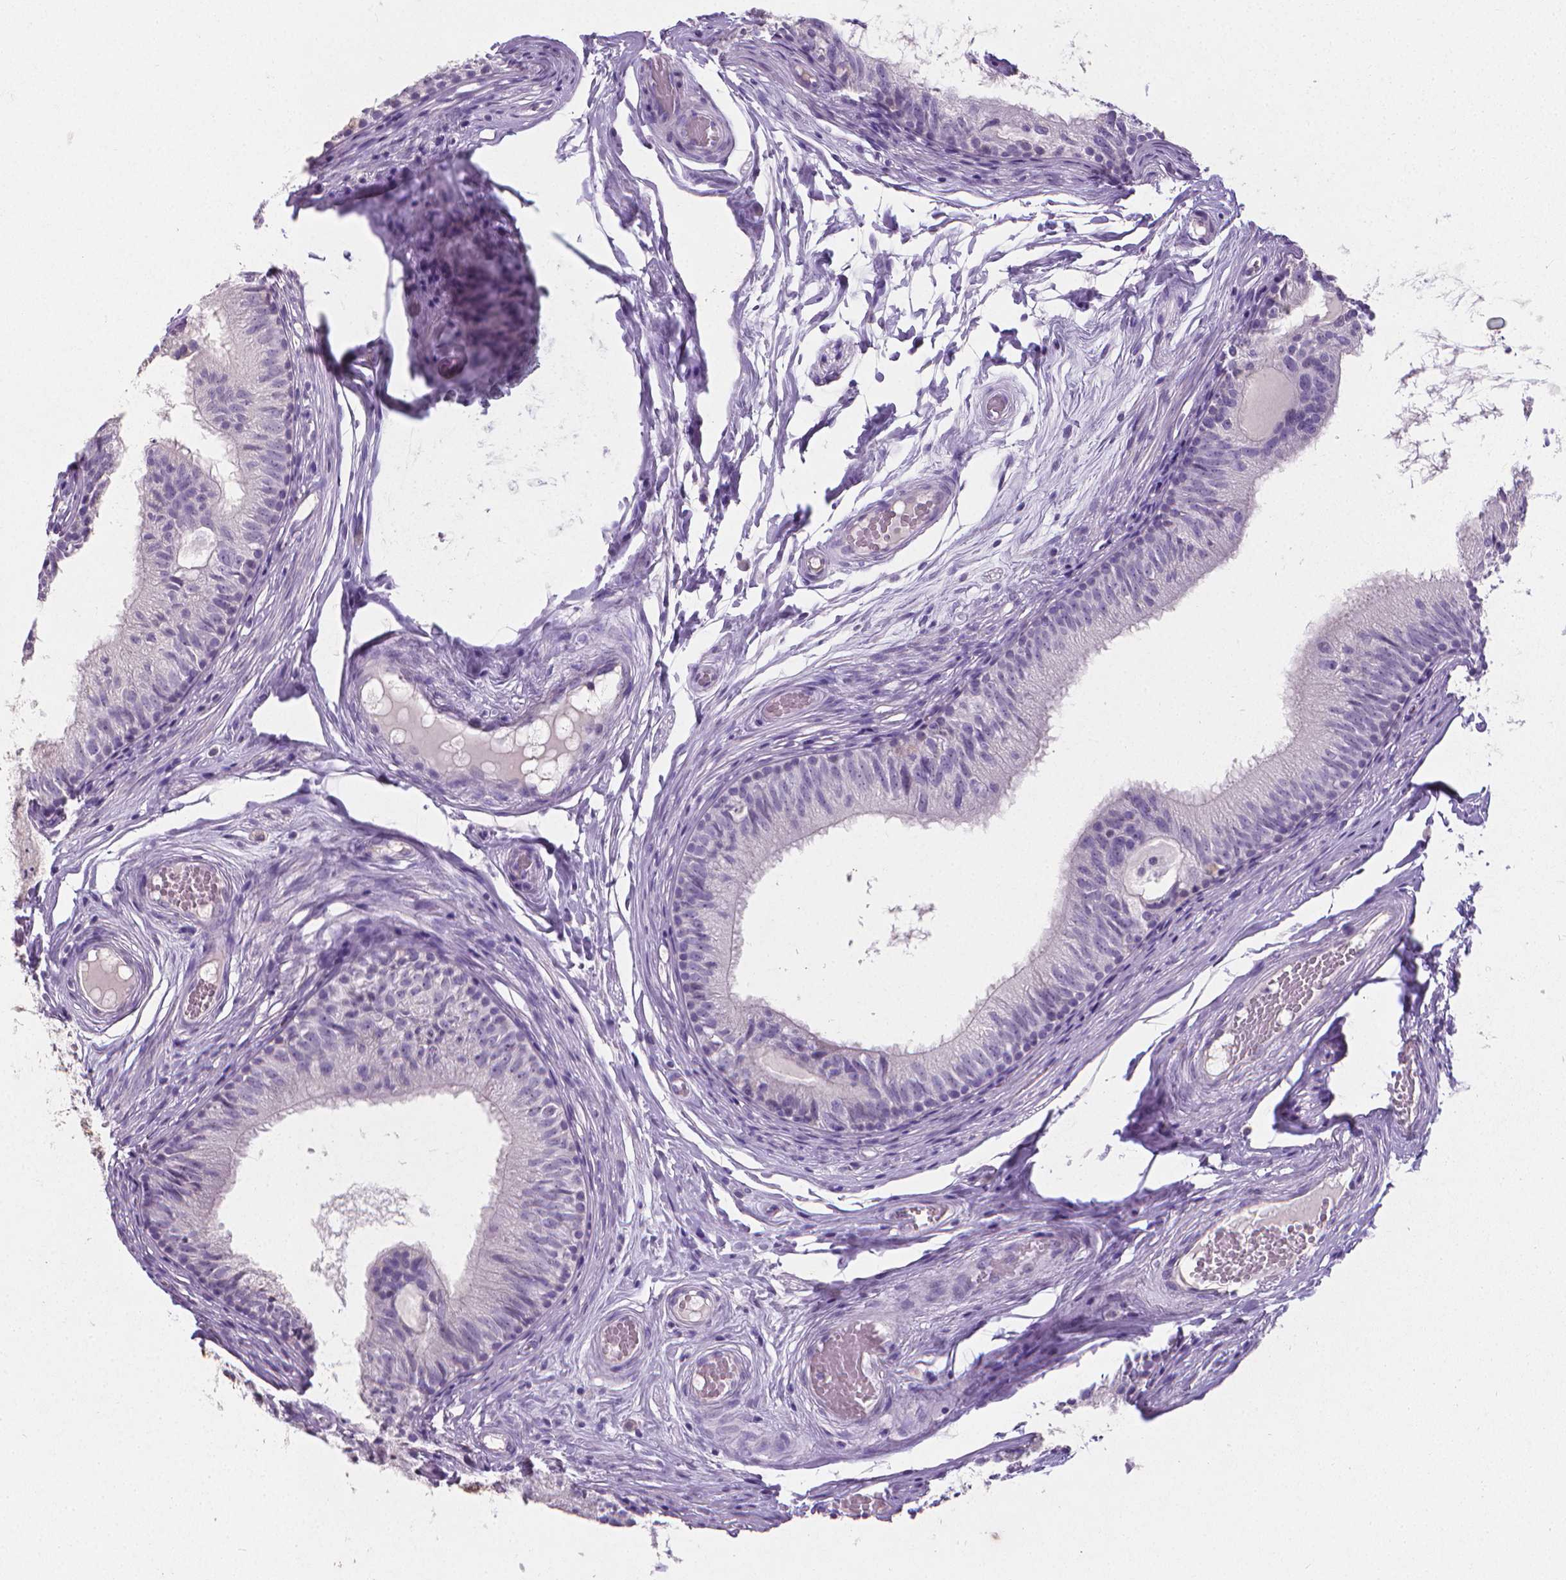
{"staining": {"intensity": "negative", "quantity": "none", "location": "none"}, "tissue": "epididymis", "cell_type": "Glandular cells", "image_type": "normal", "snomed": [{"axis": "morphology", "description": "Normal tissue, NOS"}, {"axis": "topography", "description": "Epididymis"}], "caption": "Immunohistochemistry image of unremarkable epididymis: epididymis stained with DAB displays no significant protein positivity in glandular cells.", "gene": "XPNPEP2", "patient": {"sex": "male", "age": 29}}